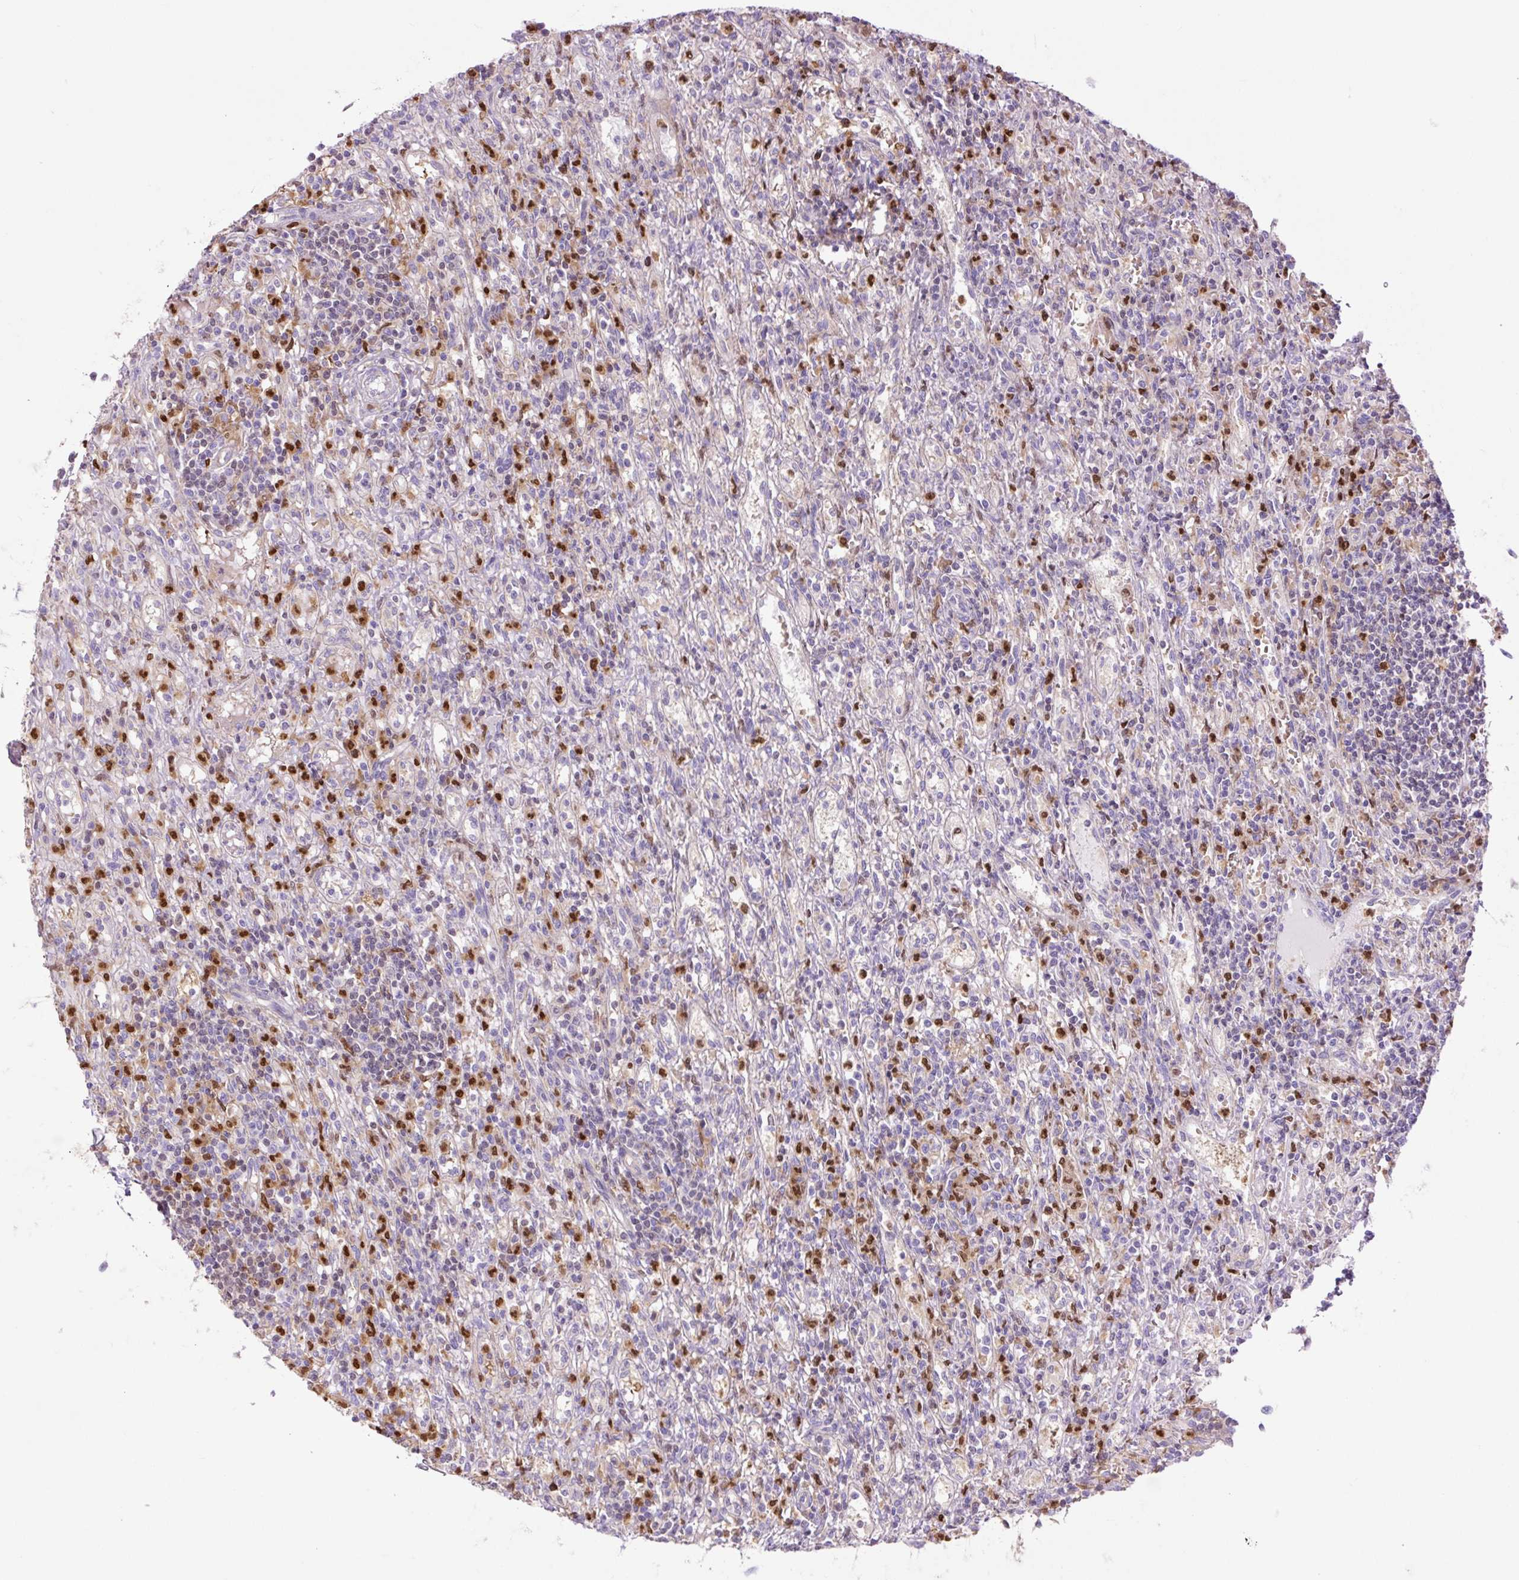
{"staining": {"intensity": "negative", "quantity": "none", "location": "none"}, "tissue": "lymphoma", "cell_type": "Tumor cells", "image_type": "cancer", "snomed": [{"axis": "morphology", "description": "Malignant lymphoma, non-Hodgkin's type, Low grade"}, {"axis": "topography", "description": "Spleen"}], "caption": "The histopathology image displays no staining of tumor cells in malignant lymphoma, non-Hodgkin's type (low-grade). (DAB immunohistochemistry, high magnification).", "gene": "SPI1", "patient": {"sex": "male", "age": 76}}